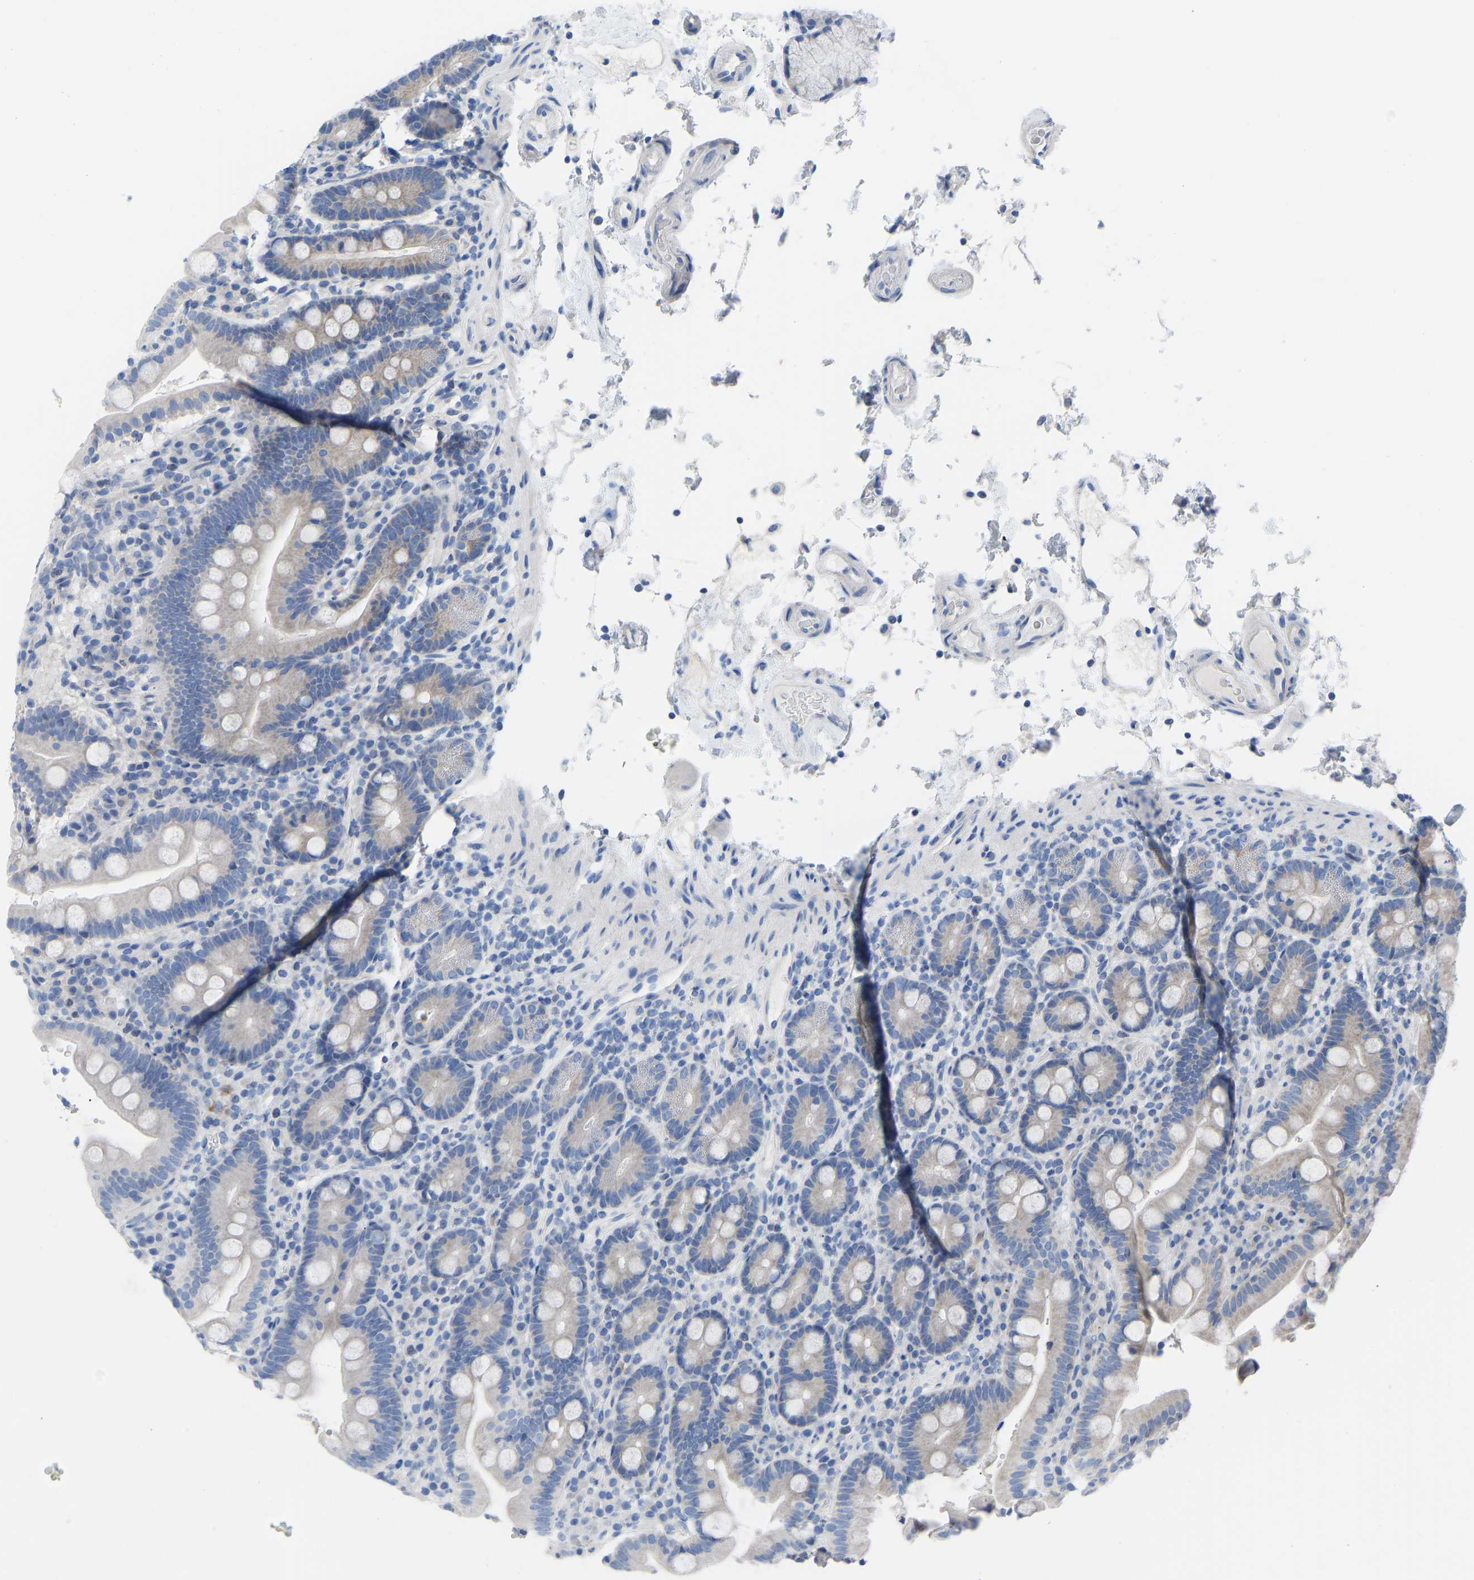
{"staining": {"intensity": "weak", "quantity": "<25%", "location": "cytoplasmic/membranous"}, "tissue": "duodenum", "cell_type": "Glandular cells", "image_type": "normal", "snomed": [{"axis": "morphology", "description": "Normal tissue, NOS"}, {"axis": "topography", "description": "Small intestine, NOS"}], "caption": "Duodenum was stained to show a protein in brown. There is no significant staining in glandular cells. (Immunohistochemistry (ihc), brightfield microscopy, high magnification).", "gene": "OLIG2", "patient": {"sex": "female", "age": 71}}